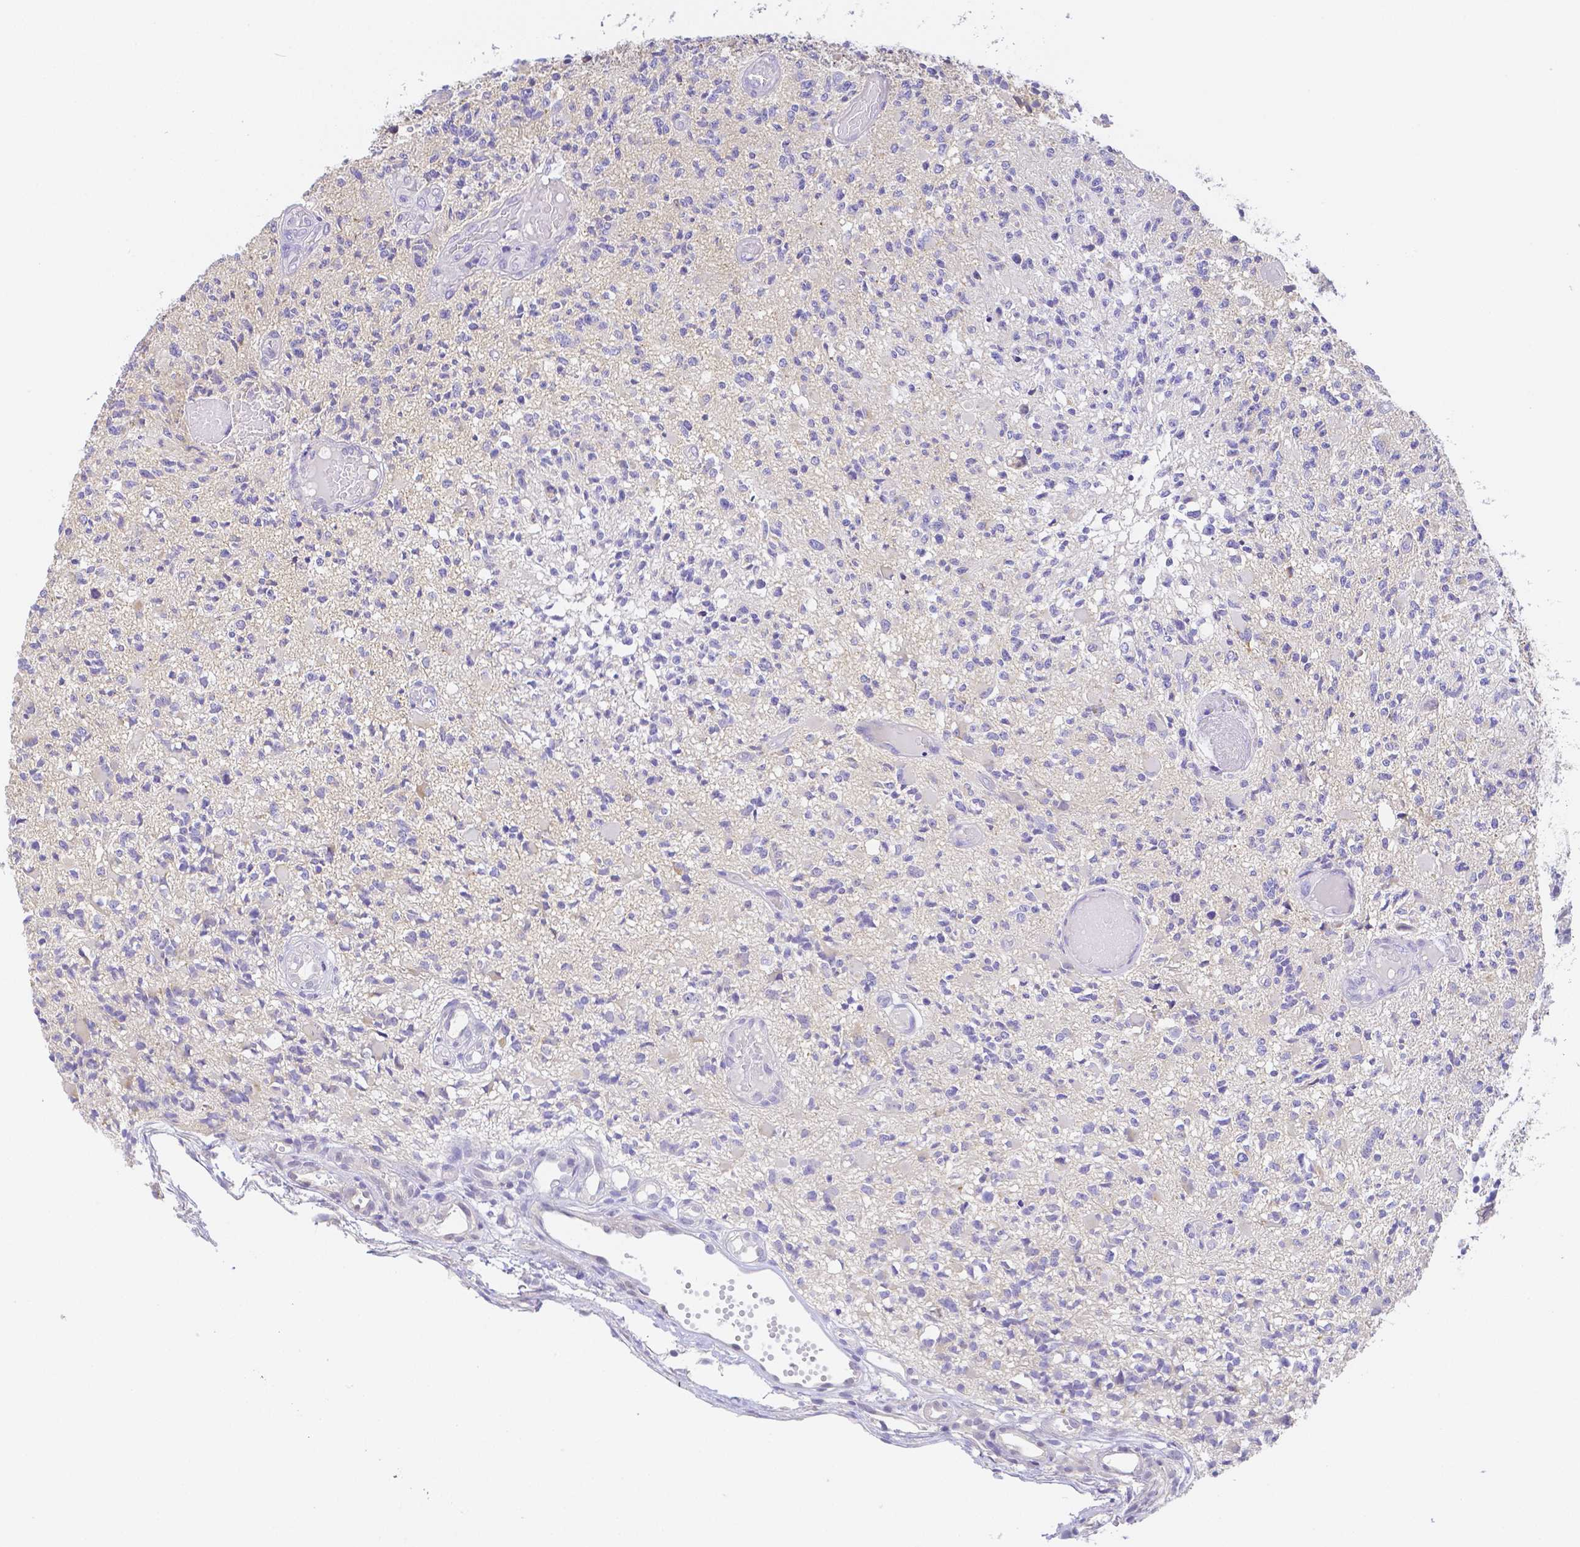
{"staining": {"intensity": "negative", "quantity": "none", "location": "none"}, "tissue": "glioma", "cell_type": "Tumor cells", "image_type": "cancer", "snomed": [{"axis": "morphology", "description": "Glioma, malignant, High grade"}, {"axis": "topography", "description": "Brain"}], "caption": "IHC of human malignant high-grade glioma demonstrates no positivity in tumor cells.", "gene": "ZG16B", "patient": {"sex": "female", "age": 63}}